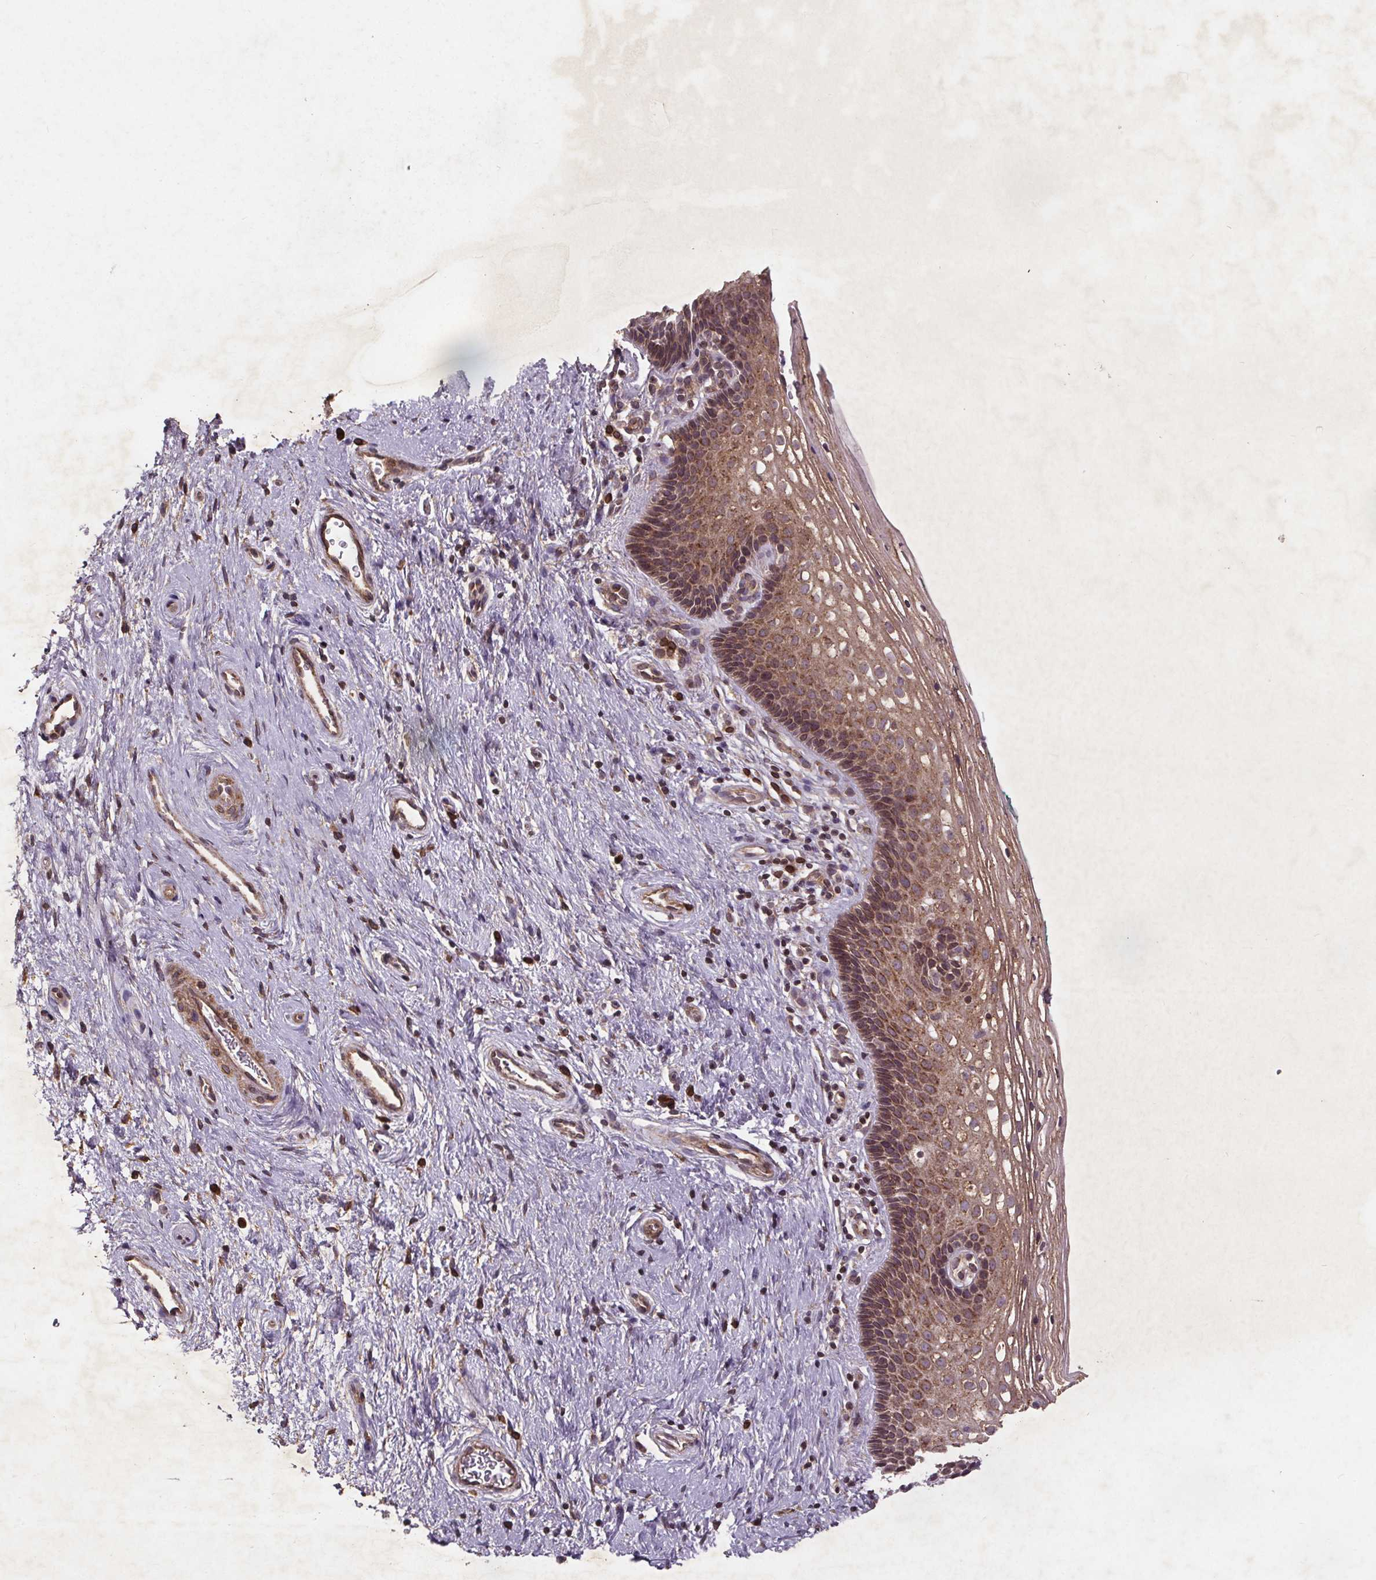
{"staining": {"intensity": "moderate", "quantity": "25%-75%", "location": "cytoplasmic/membranous"}, "tissue": "cervix", "cell_type": "Glandular cells", "image_type": "normal", "snomed": [{"axis": "morphology", "description": "Normal tissue, NOS"}, {"axis": "topography", "description": "Cervix"}], "caption": "This histopathology image shows normal cervix stained with IHC to label a protein in brown. The cytoplasmic/membranous of glandular cells show moderate positivity for the protein. Nuclei are counter-stained blue.", "gene": "STRN3", "patient": {"sex": "female", "age": 34}}